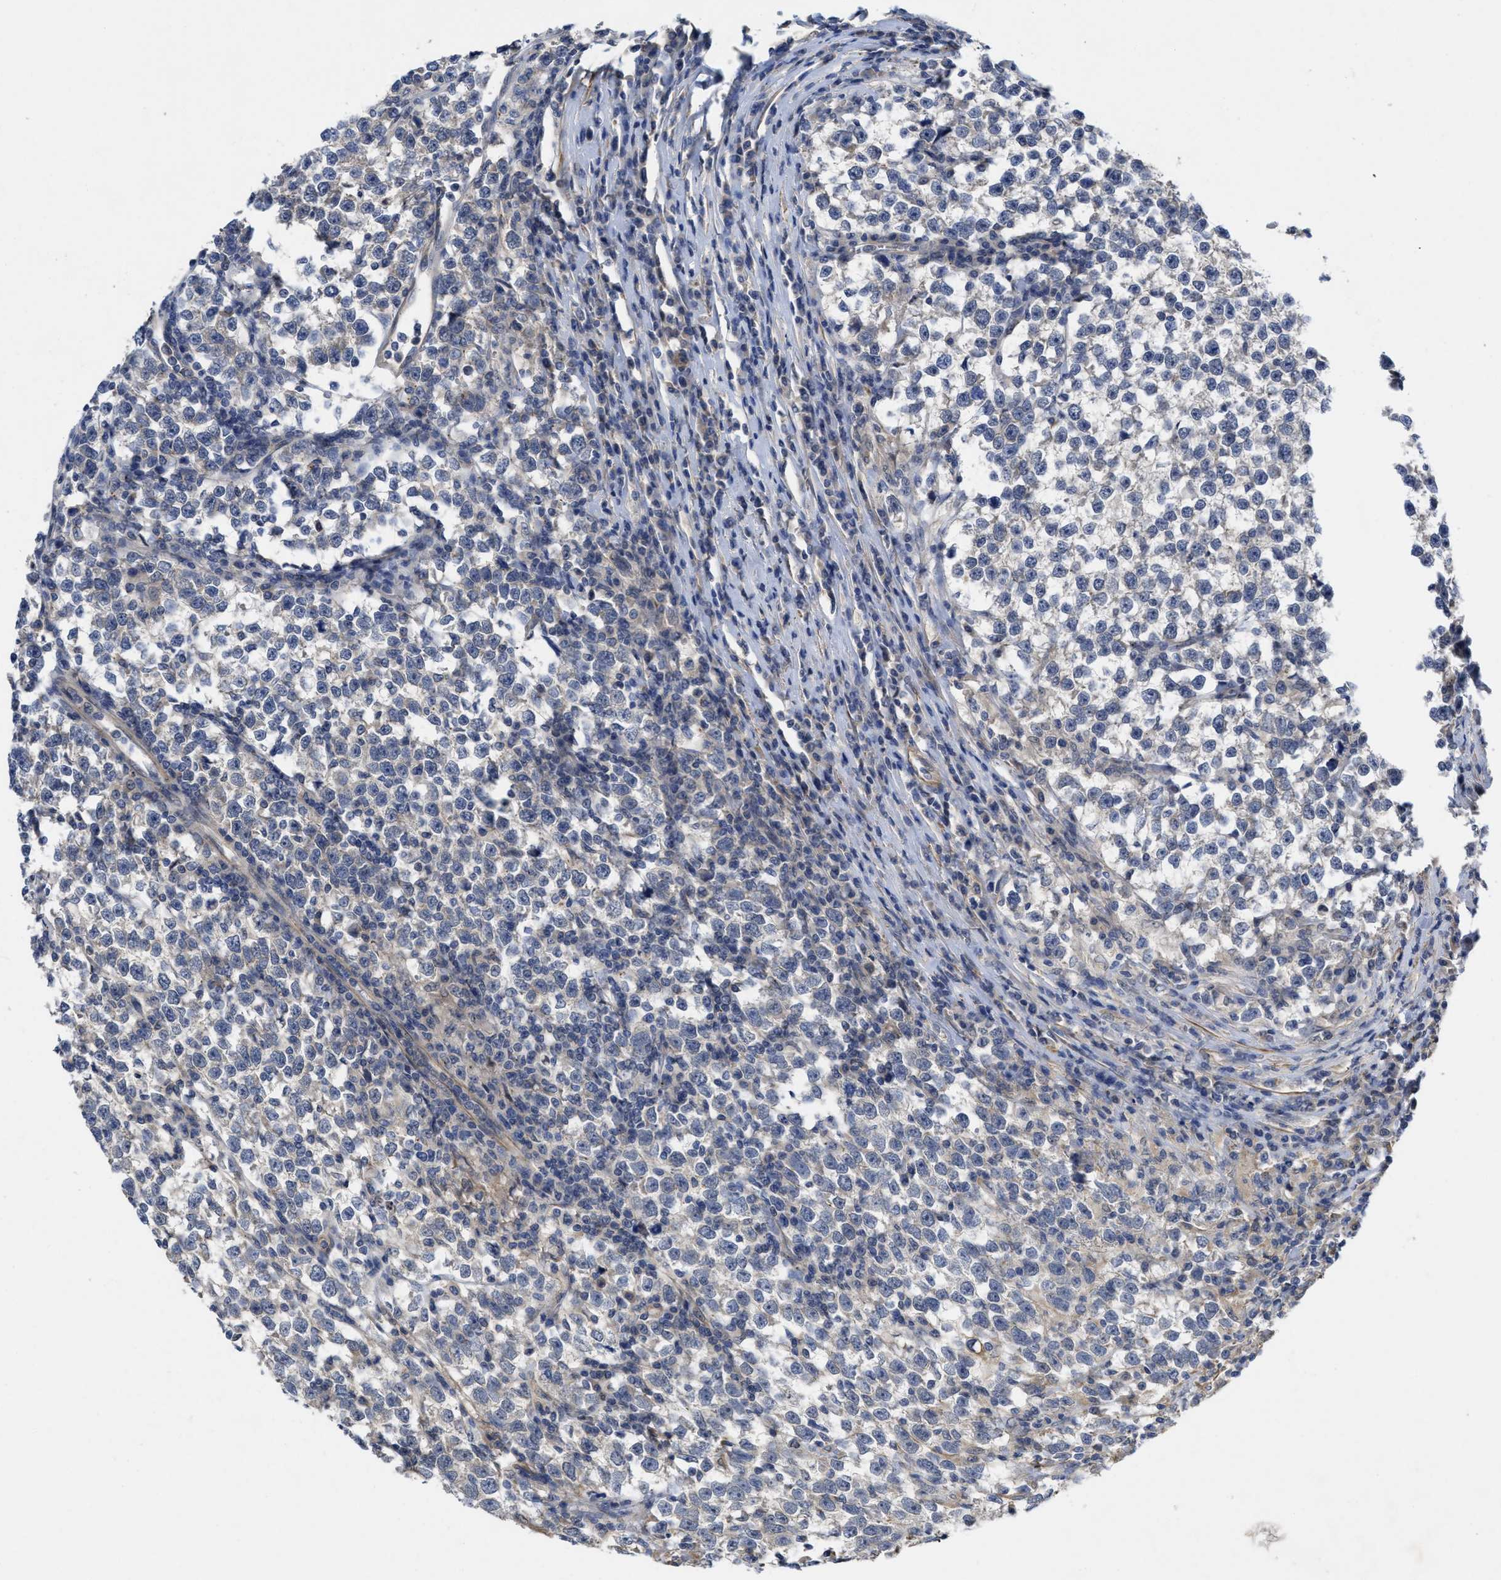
{"staining": {"intensity": "negative", "quantity": "none", "location": "none"}, "tissue": "testis cancer", "cell_type": "Tumor cells", "image_type": "cancer", "snomed": [{"axis": "morphology", "description": "Normal tissue, NOS"}, {"axis": "morphology", "description": "Seminoma, NOS"}, {"axis": "topography", "description": "Testis"}], "caption": "This is an IHC histopathology image of human seminoma (testis). There is no positivity in tumor cells.", "gene": "ARHGEF26", "patient": {"sex": "male", "age": 43}}